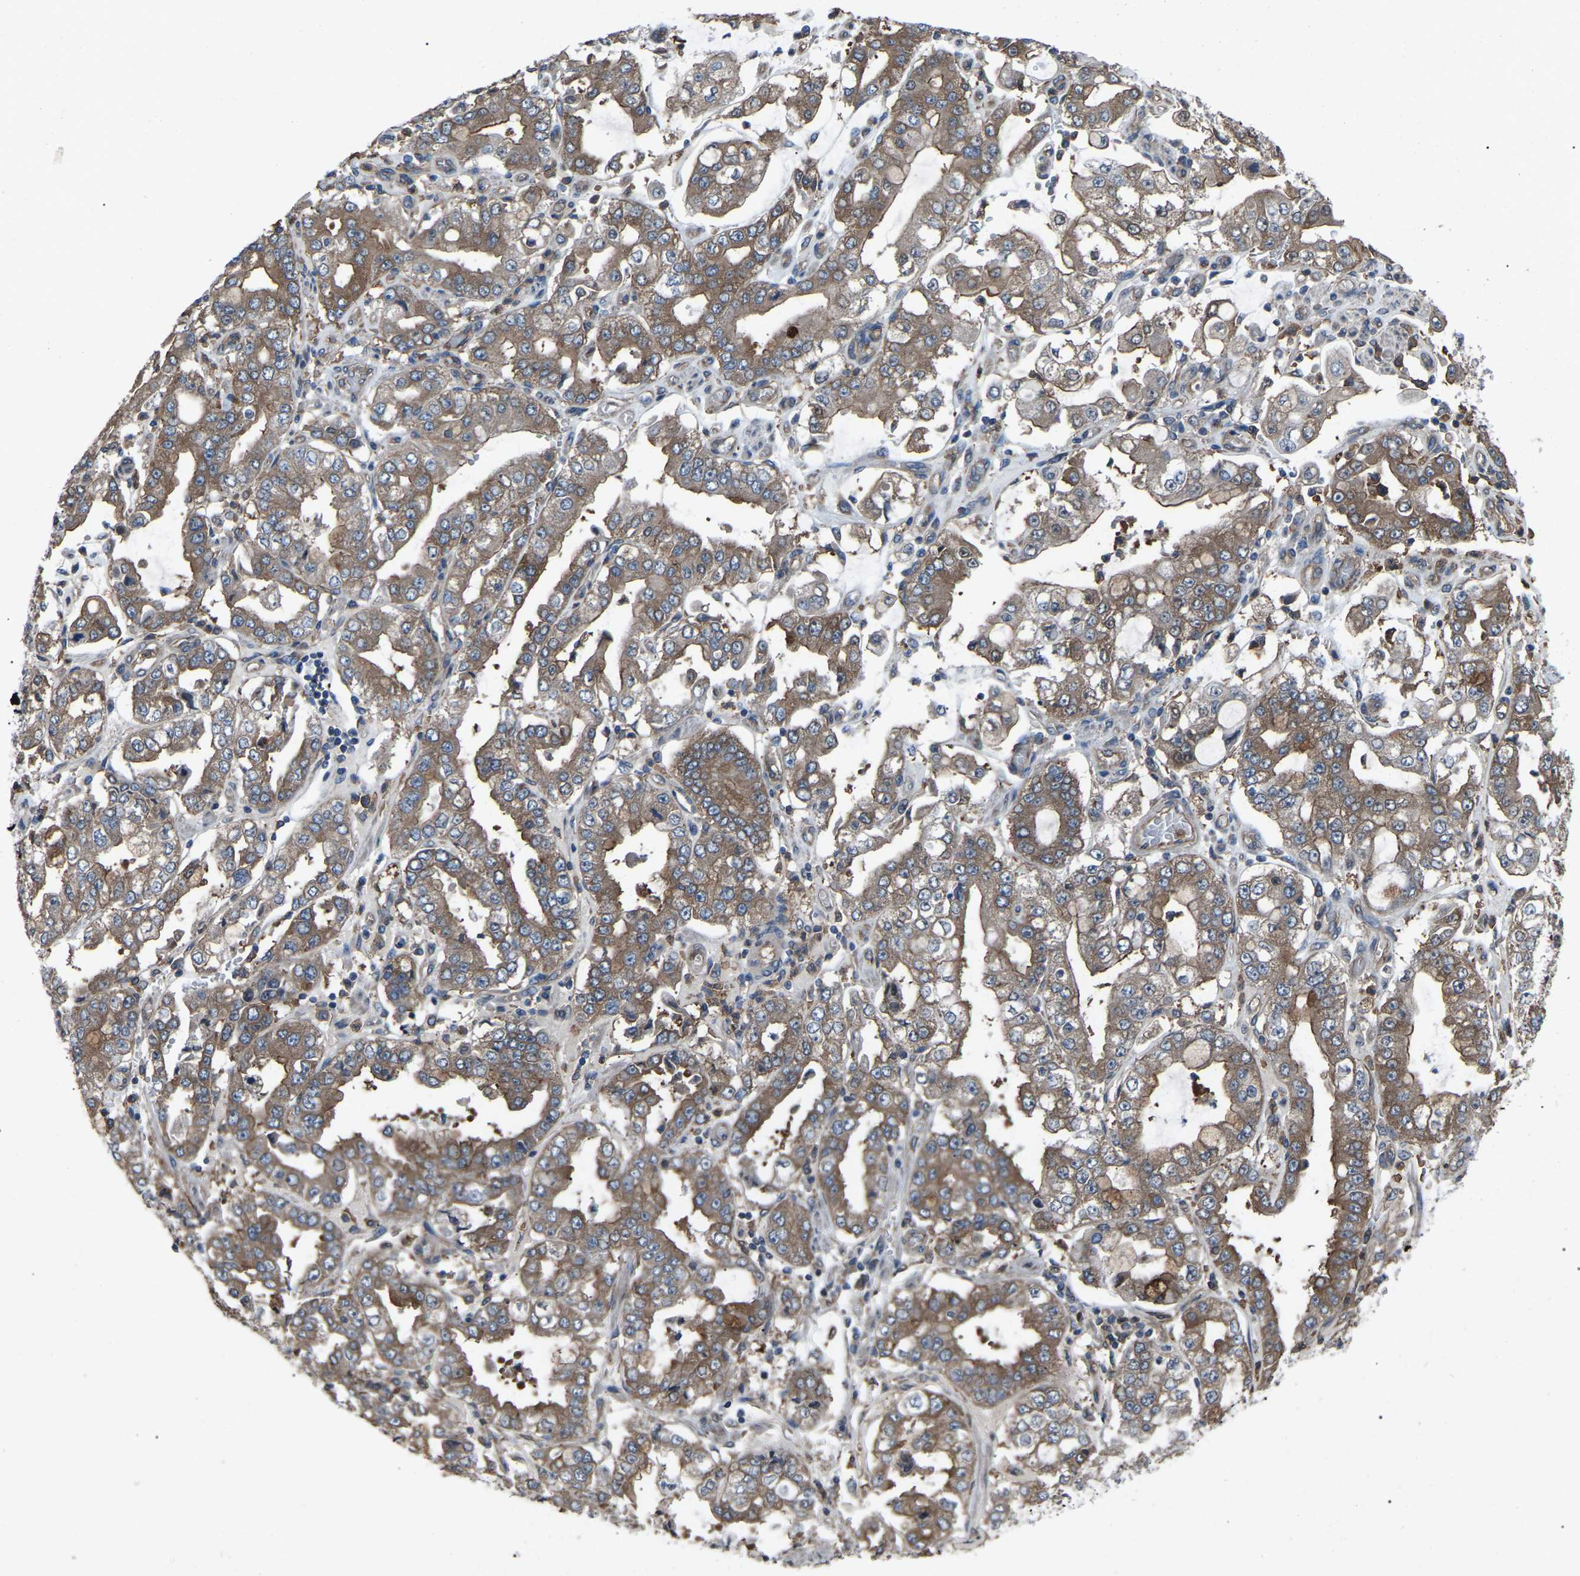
{"staining": {"intensity": "moderate", "quantity": ">75%", "location": "cytoplasmic/membranous"}, "tissue": "stomach cancer", "cell_type": "Tumor cells", "image_type": "cancer", "snomed": [{"axis": "morphology", "description": "Adenocarcinoma, NOS"}, {"axis": "topography", "description": "Stomach"}], "caption": "Immunohistochemical staining of stomach adenocarcinoma demonstrates medium levels of moderate cytoplasmic/membranous positivity in approximately >75% of tumor cells.", "gene": "AIMP1", "patient": {"sex": "male", "age": 76}}